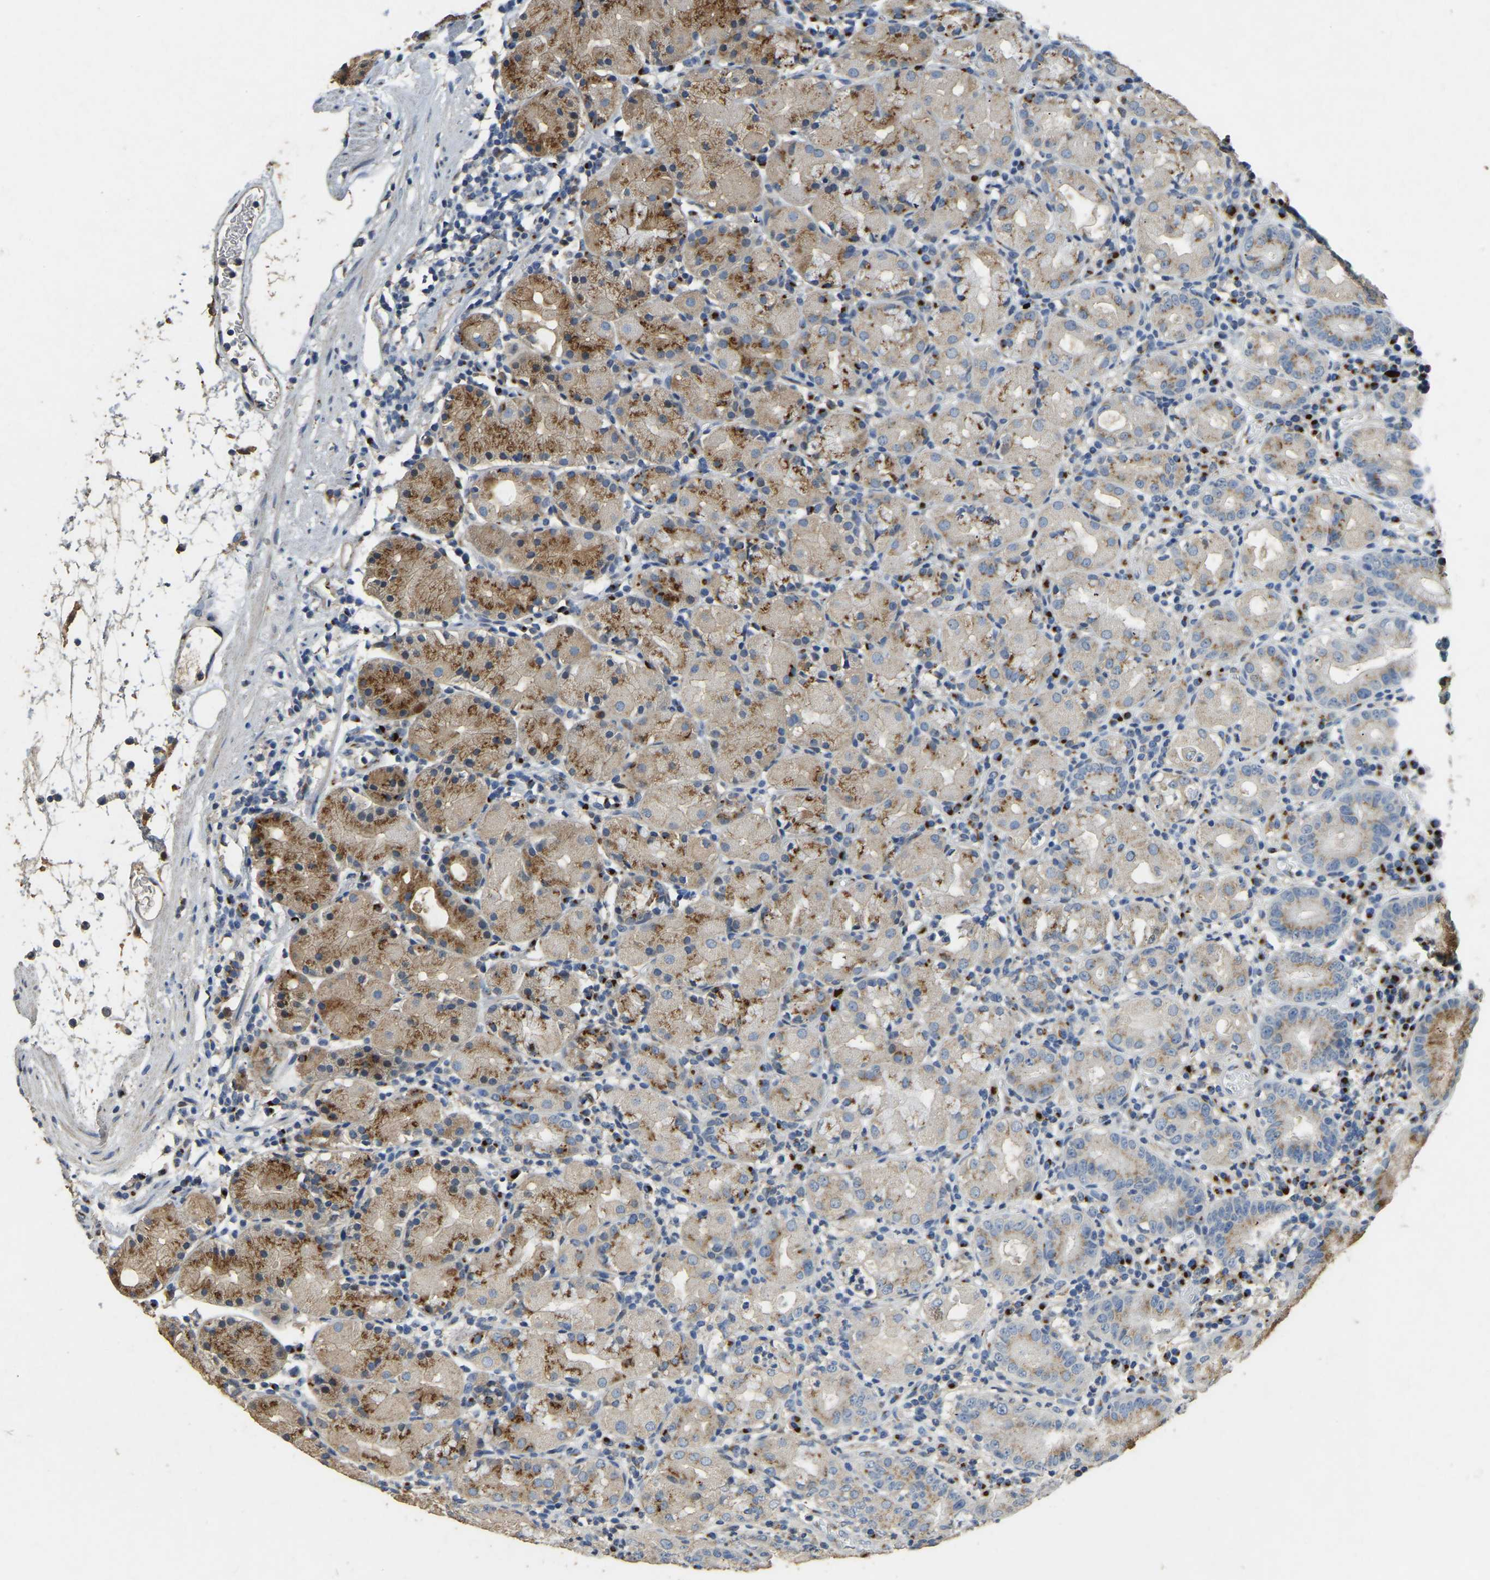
{"staining": {"intensity": "strong", "quantity": "25%-75%", "location": "cytoplasmic/membranous"}, "tissue": "stomach", "cell_type": "Glandular cells", "image_type": "normal", "snomed": [{"axis": "morphology", "description": "Normal tissue, NOS"}, {"axis": "topography", "description": "Stomach"}, {"axis": "topography", "description": "Stomach, lower"}], "caption": "High-power microscopy captured an IHC histopathology image of normal stomach, revealing strong cytoplasmic/membranous staining in about 25%-75% of glandular cells. The staining is performed using DAB brown chromogen to label protein expression. The nuclei are counter-stained blue using hematoxylin.", "gene": "FAM174A", "patient": {"sex": "female", "age": 75}}